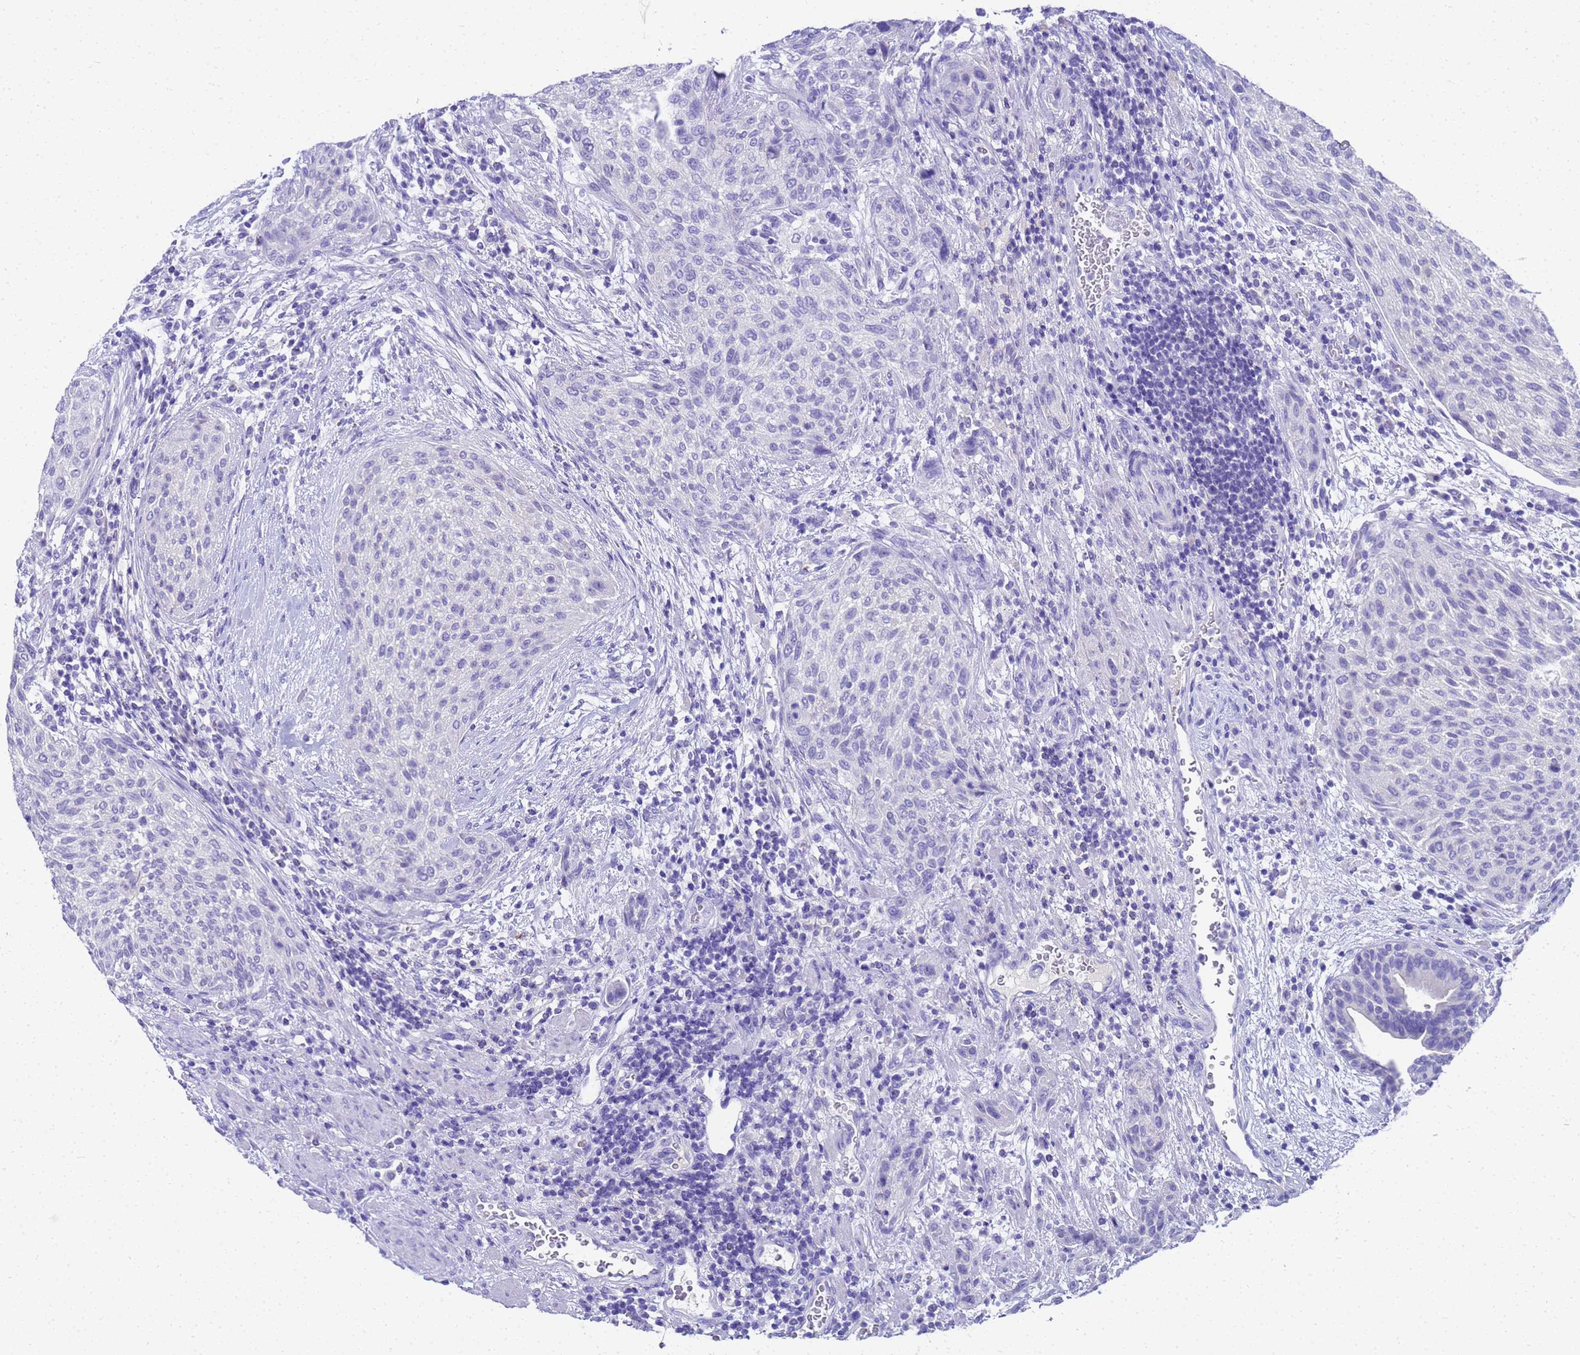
{"staining": {"intensity": "negative", "quantity": "none", "location": "none"}, "tissue": "urothelial cancer", "cell_type": "Tumor cells", "image_type": "cancer", "snomed": [{"axis": "morphology", "description": "Urothelial carcinoma, High grade"}, {"axis": "topography", "description": "Urinary bladder"}], "caption": "Tumor cells show no significant protein staining in high-grade urothelial carcinoma. (Immunohistochemistry (ihc), brightfield microscopy, high magnification).", "gene": "MS4A13", "patient": {"sex": "male", "age": 35}}